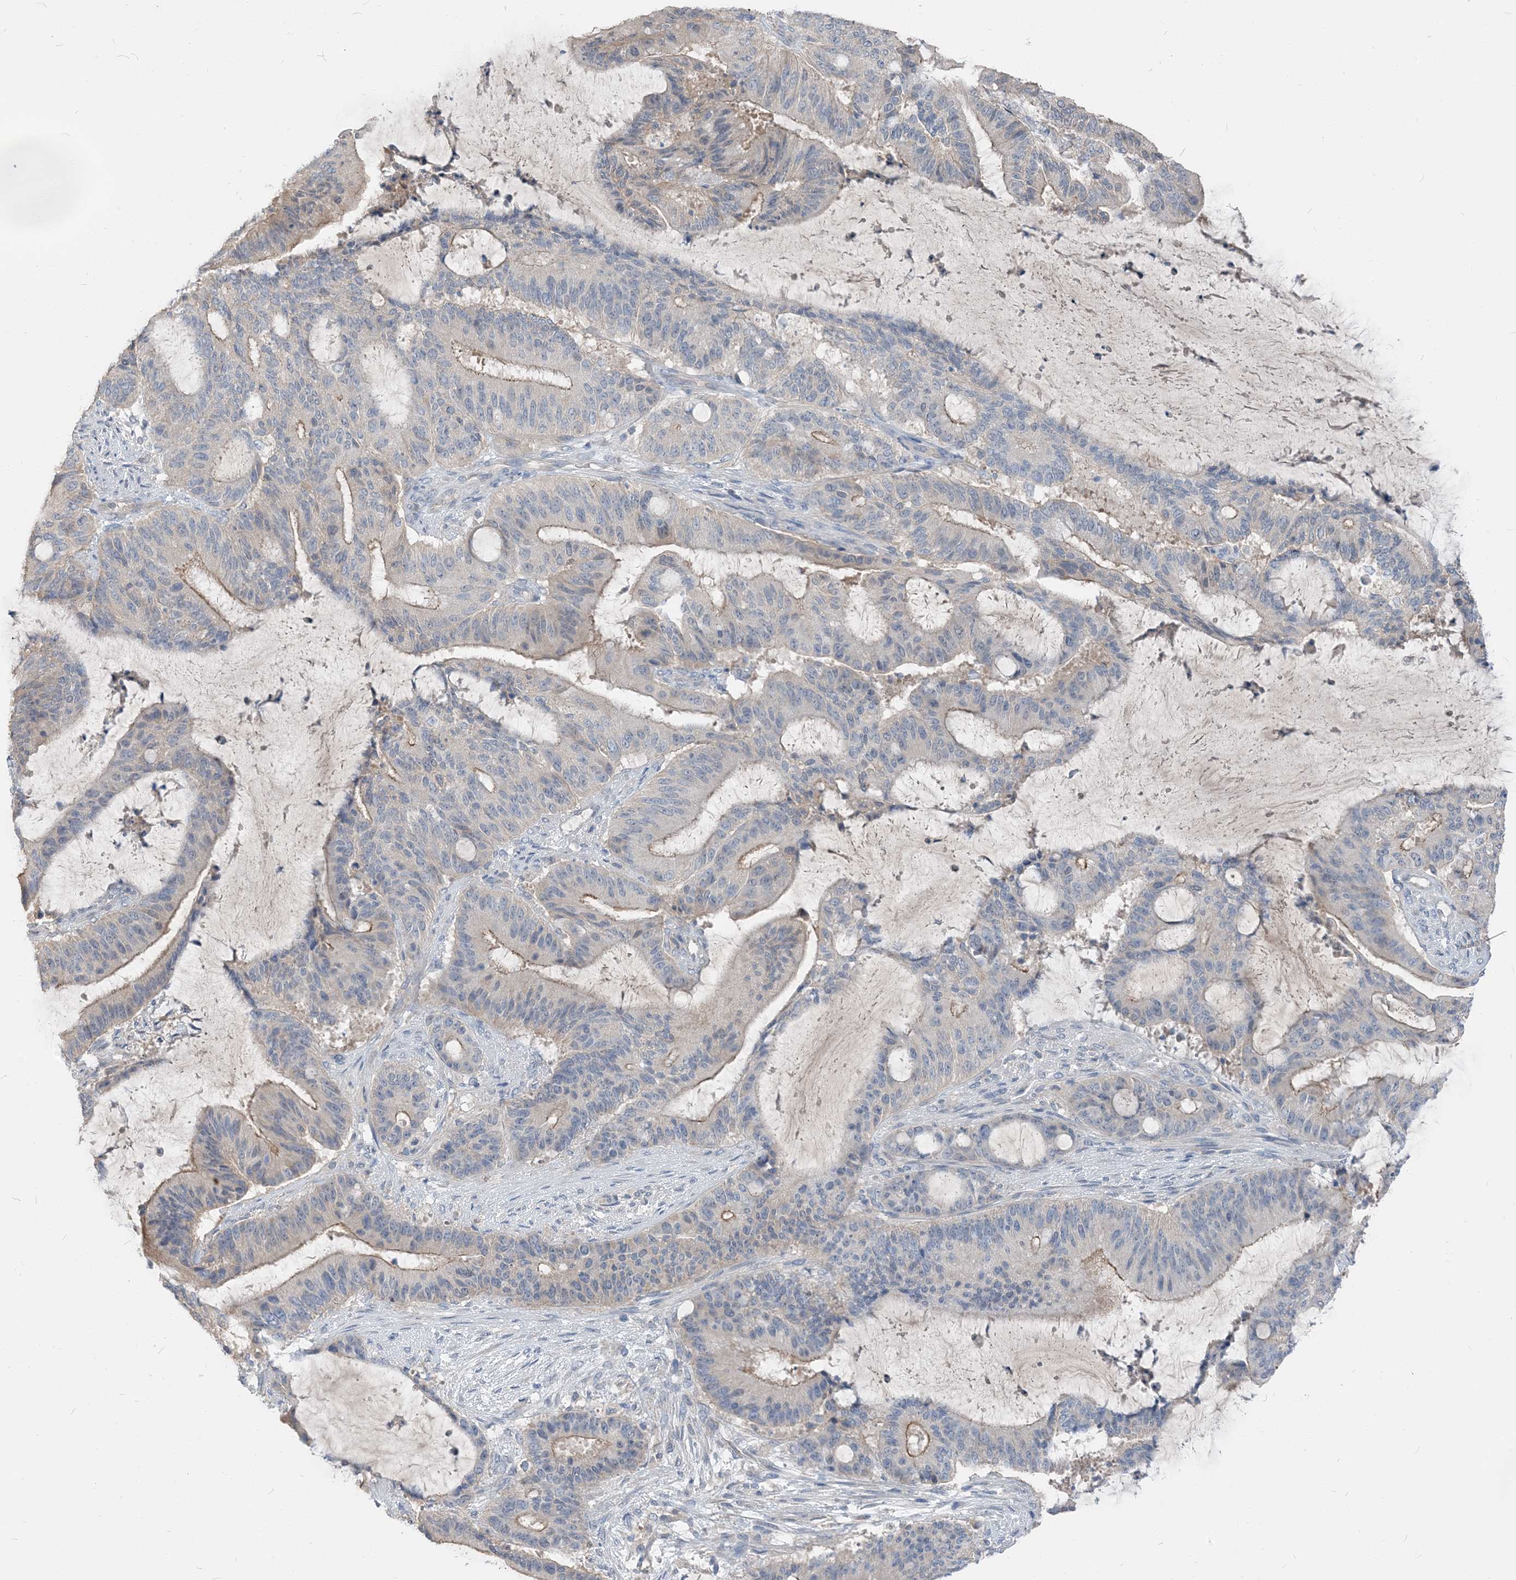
{"staining": {"intensity": "weak", "quantity": "25%-75%", "location": "cytoplasmic/membranous"}, "tissue": "liver cancer", "cell_type": "Tumor cells", "image_type": "cancer", "snomed": [{"axis": "morphology", "description": "Normal tissue, NOS"}, {"axis": "morphology", "description": "Cholangiocarcinoma"}, {"axis": "topography", "description": "Liver"}, {"axis": "topography", "description": "Peripheral nerve tissue"}], "caption": "Approximately 25%-75% of tumor cells in human liver cancer show weak cytoplasmic/membranous protein expression as visualized by brown immunohistochemical staining.", "gene": "NCOA7", "patient": {"sex": "female", "age": 73}}